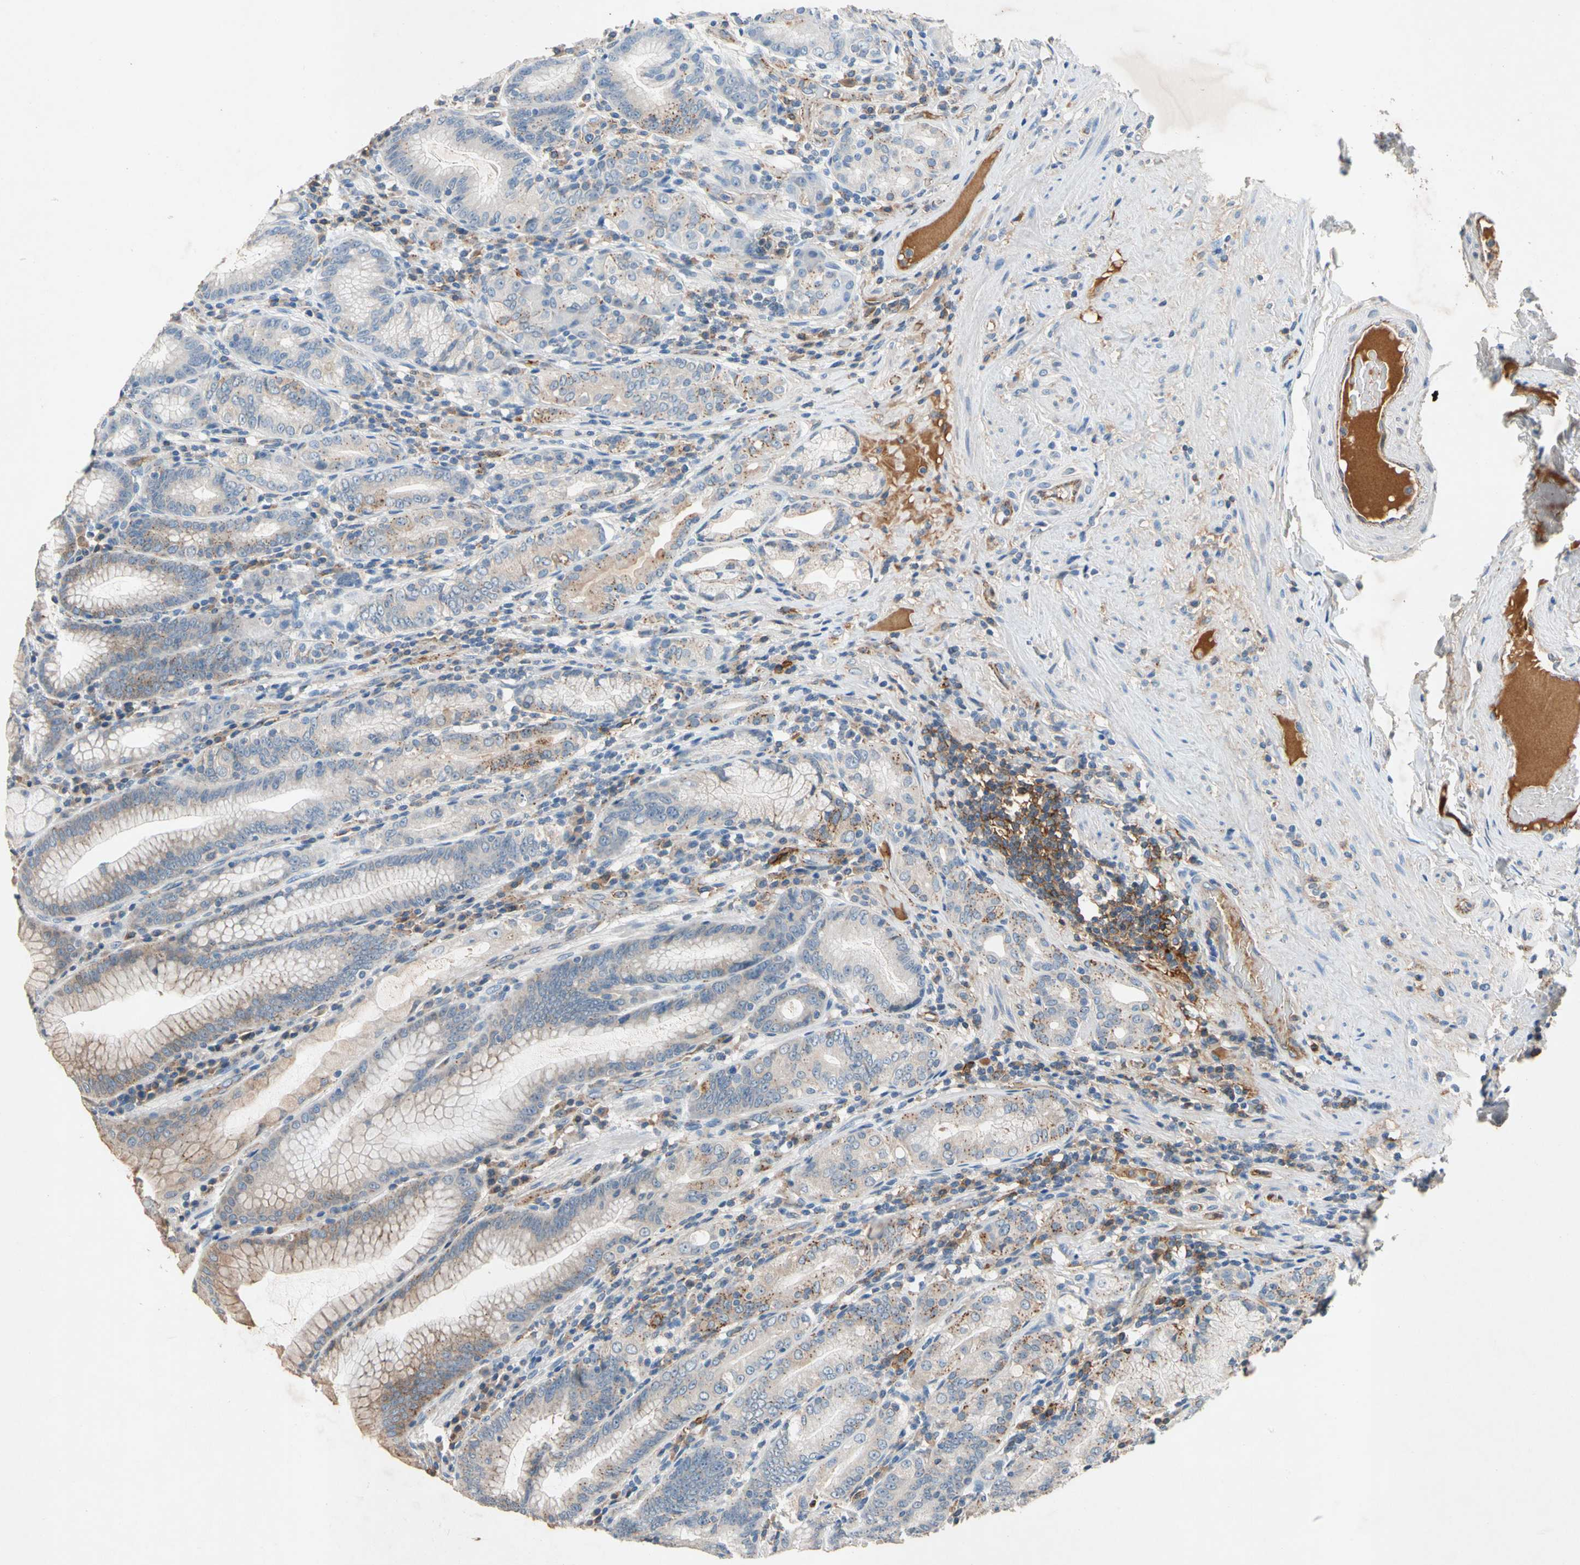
{"staining": {"intensity": "strong", "quantity": "<25%", "location": "cytoplasmic/membranous"}, "tissue": "stomach", "cell_type": "Glandular cells", "image_type": "normal", "snomed": [{"axis": "morphology", "description": "Normal tissue, NOS"}, {"axis": "topography", "description": "Stomach, lower"}], "caption": "This photomicrograph reveals IHC staining of benign human stomach, with medium strong cytoplasmic/membranous positivity in about <25% of glandular cells.", "gene": "NDFIP2", "patient": {"sex": "female", "age": 76}}